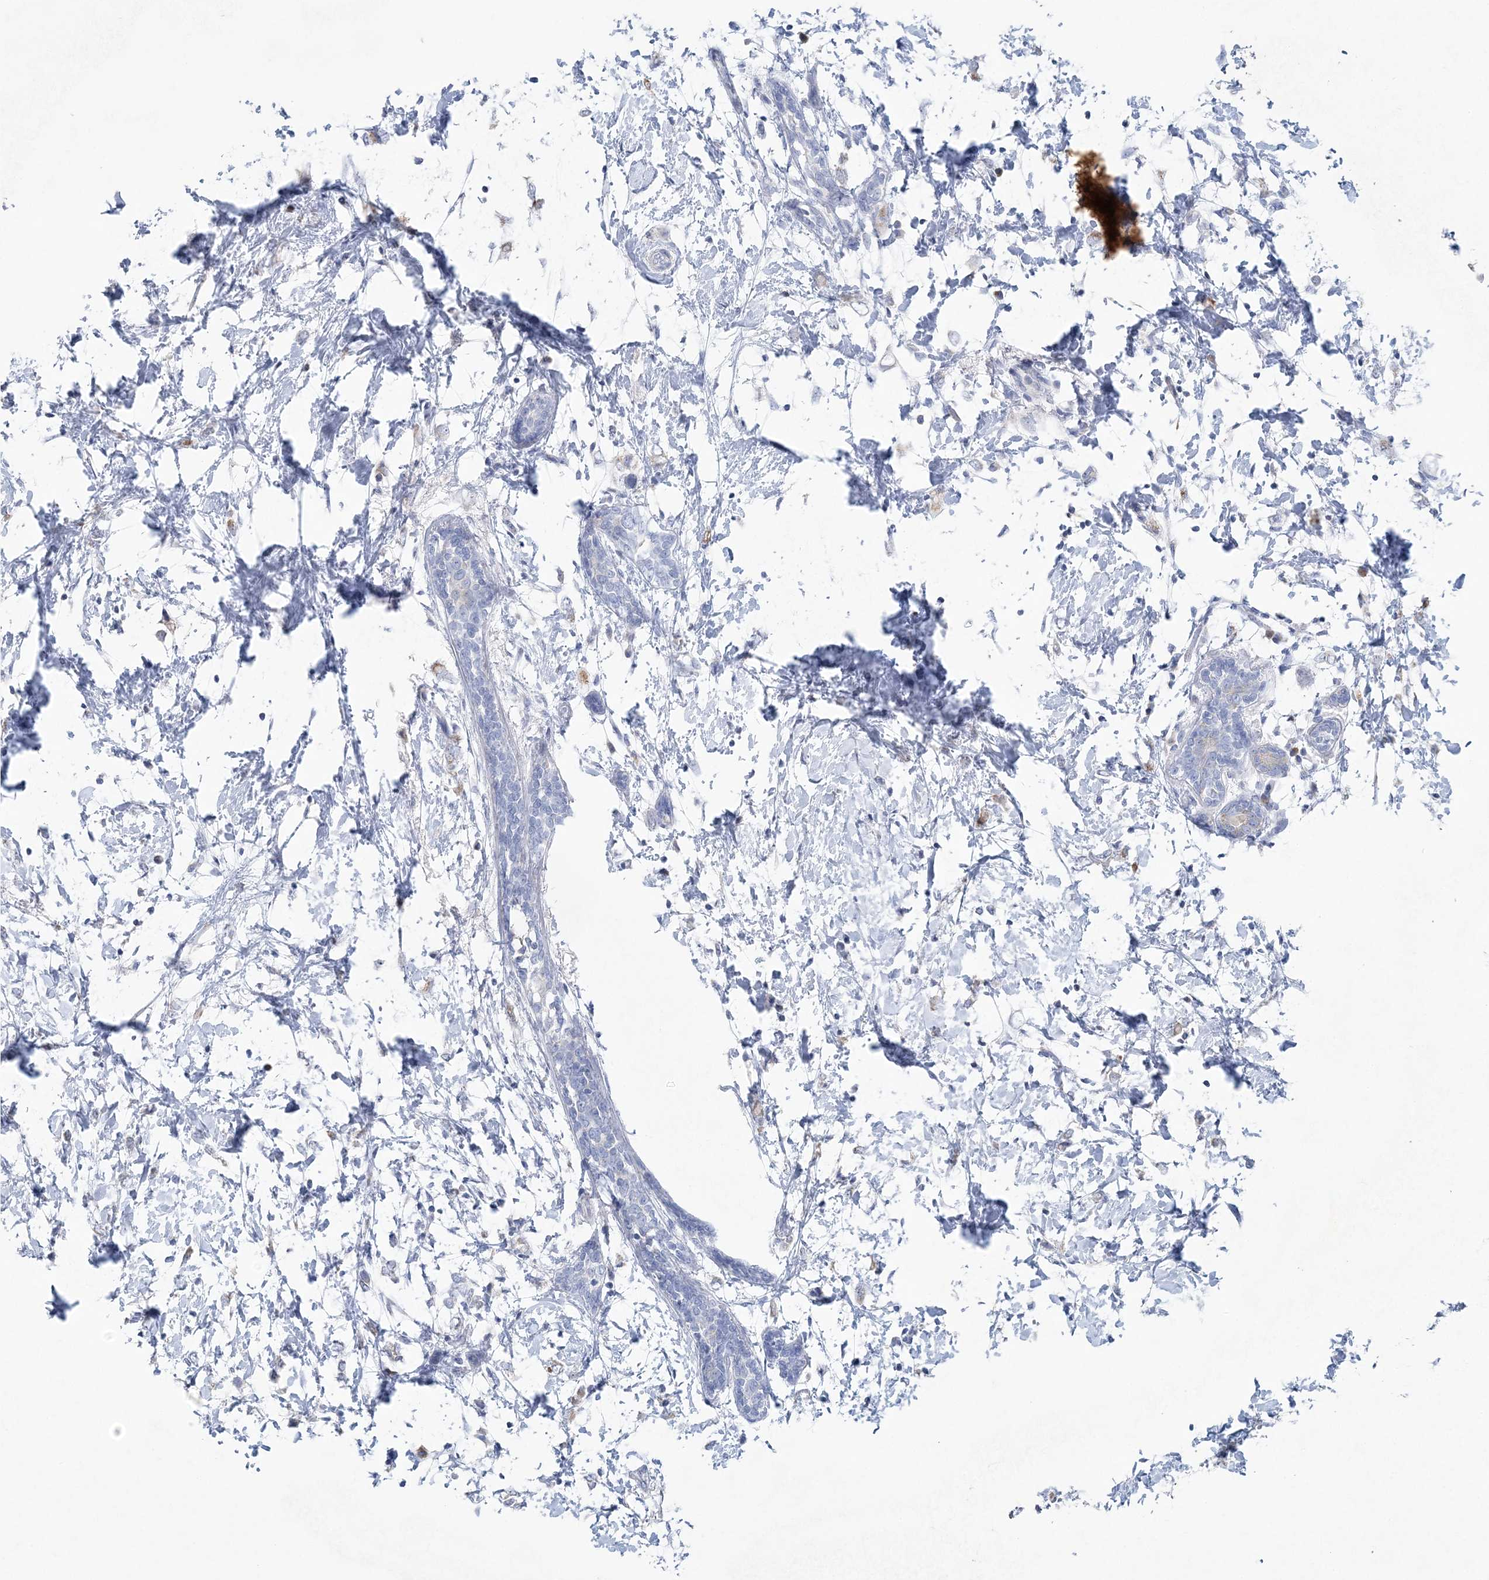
{"staining": {"intensity": "negative", "quantity": "none", "location": "none"}, "tissue": "breast cancer", "cell_type": "Tumor cells", "image_type": "cancer", "snomed": [{"axis": "morphology", "description": "Normal tissue, NOS"}, {"axis": "morphology", "description": "Lobular carcinoma"}, {"axis": "topography", "description": "Breast"}], "caption": "Immunohistochemistry histopathology image of human breast lobular carcinoma stained for a protein (brown), which exhibits no expression in tumor cells. The staining was performed using DAB to visualize the protein expression in brown, while the nuclei were stained in blue with hematoxylin (Magnification: 20x).", "gene": "NIPAL1", "patient": {"sex": "female", "age": 47}}